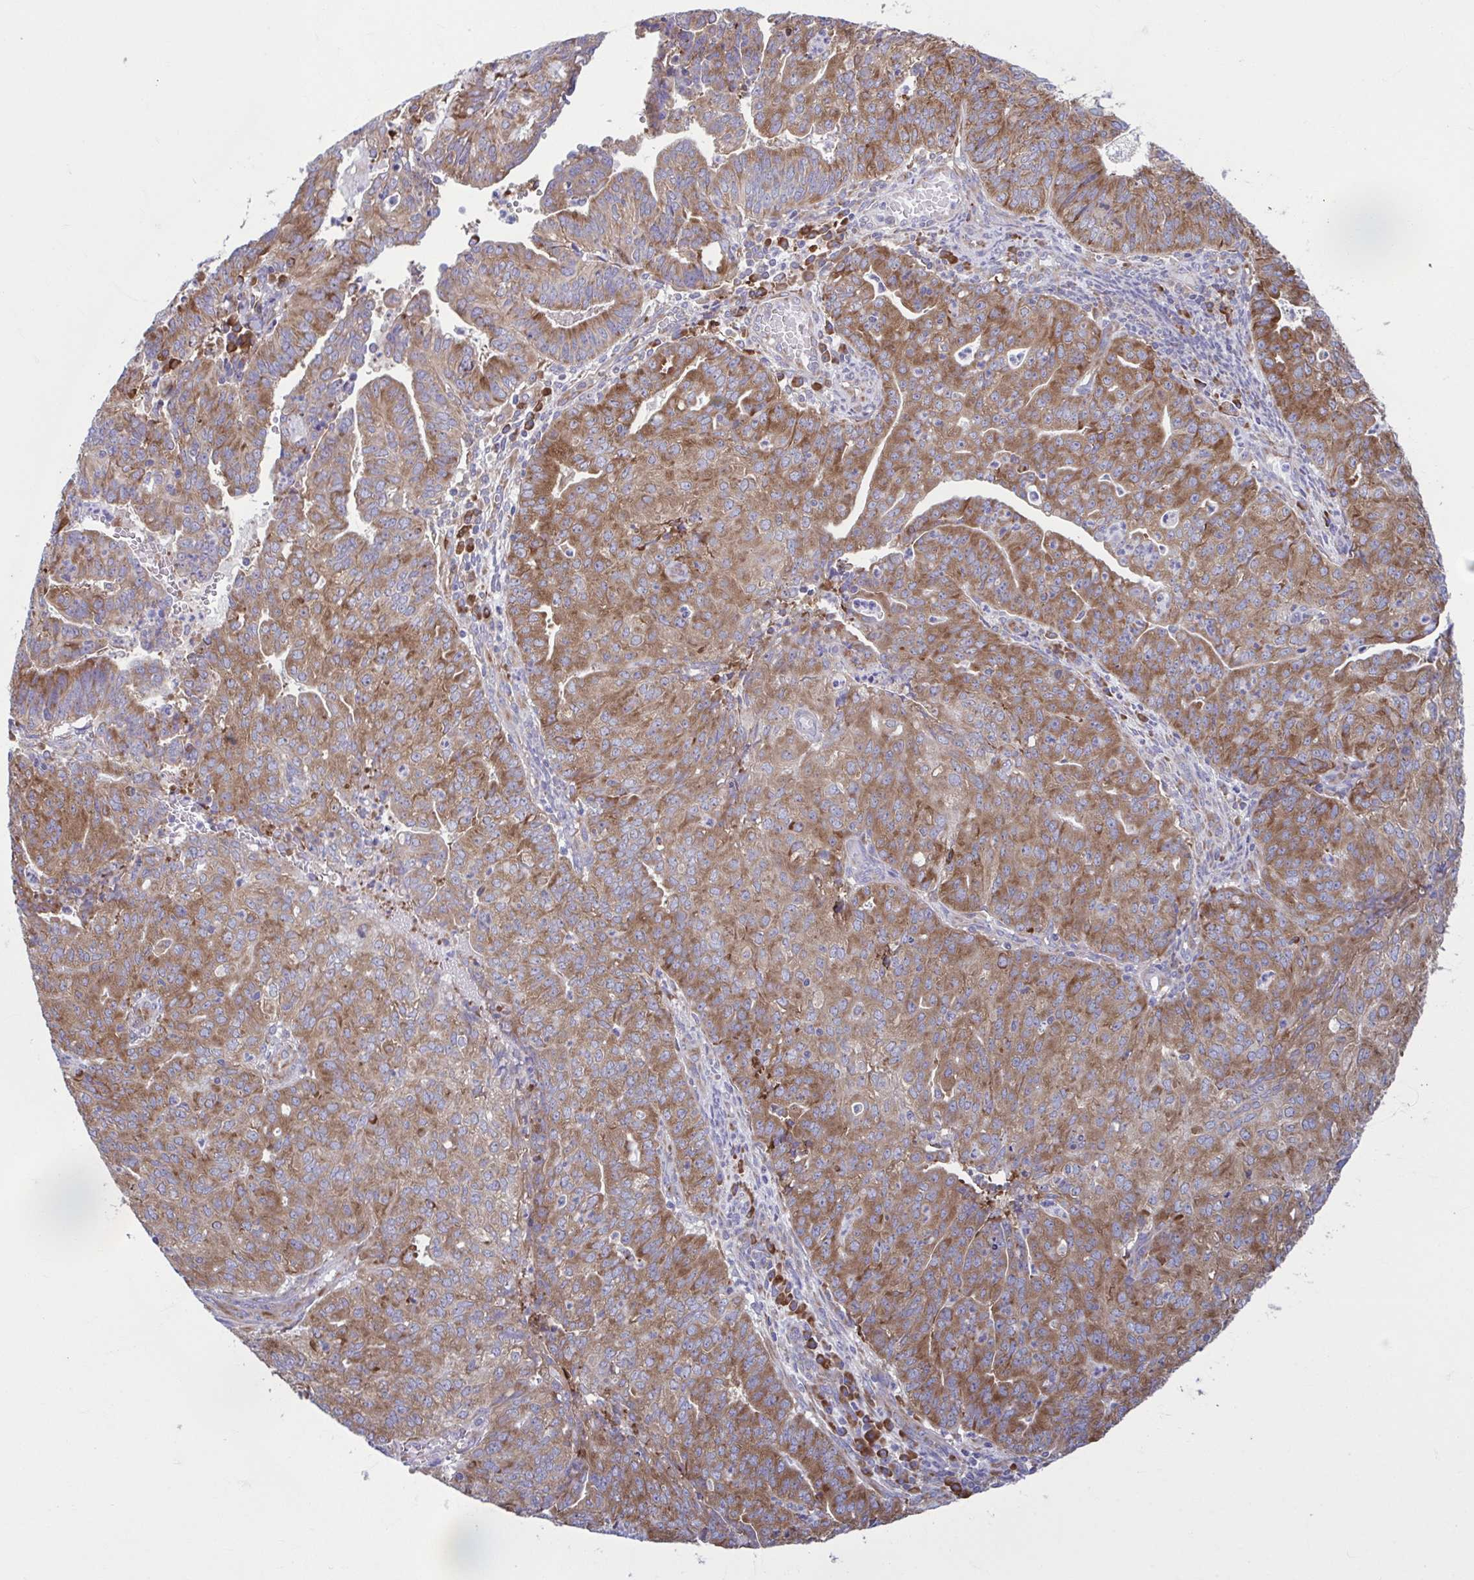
{"staining": {"intensity": "moderate", "quantity": ">75%", "location": "cytoplasmic/membranous"}, "tissue": "endometrial cancer", "cell_type": "Tumor cells", "image_type": "cancer", "snomed": [{"axis": "morphology", "description": "Adenocarcinoma, NOS"}, {"axis": "topography", "description": "Endometrium"}], "caption": "Endometrial adenocarcinoma tissue shows moderate cytoplasmic/membranous staining in about >75% of tumor cells", "gene": "RPS16", "patient": {"sex": "female", "age": 82}}